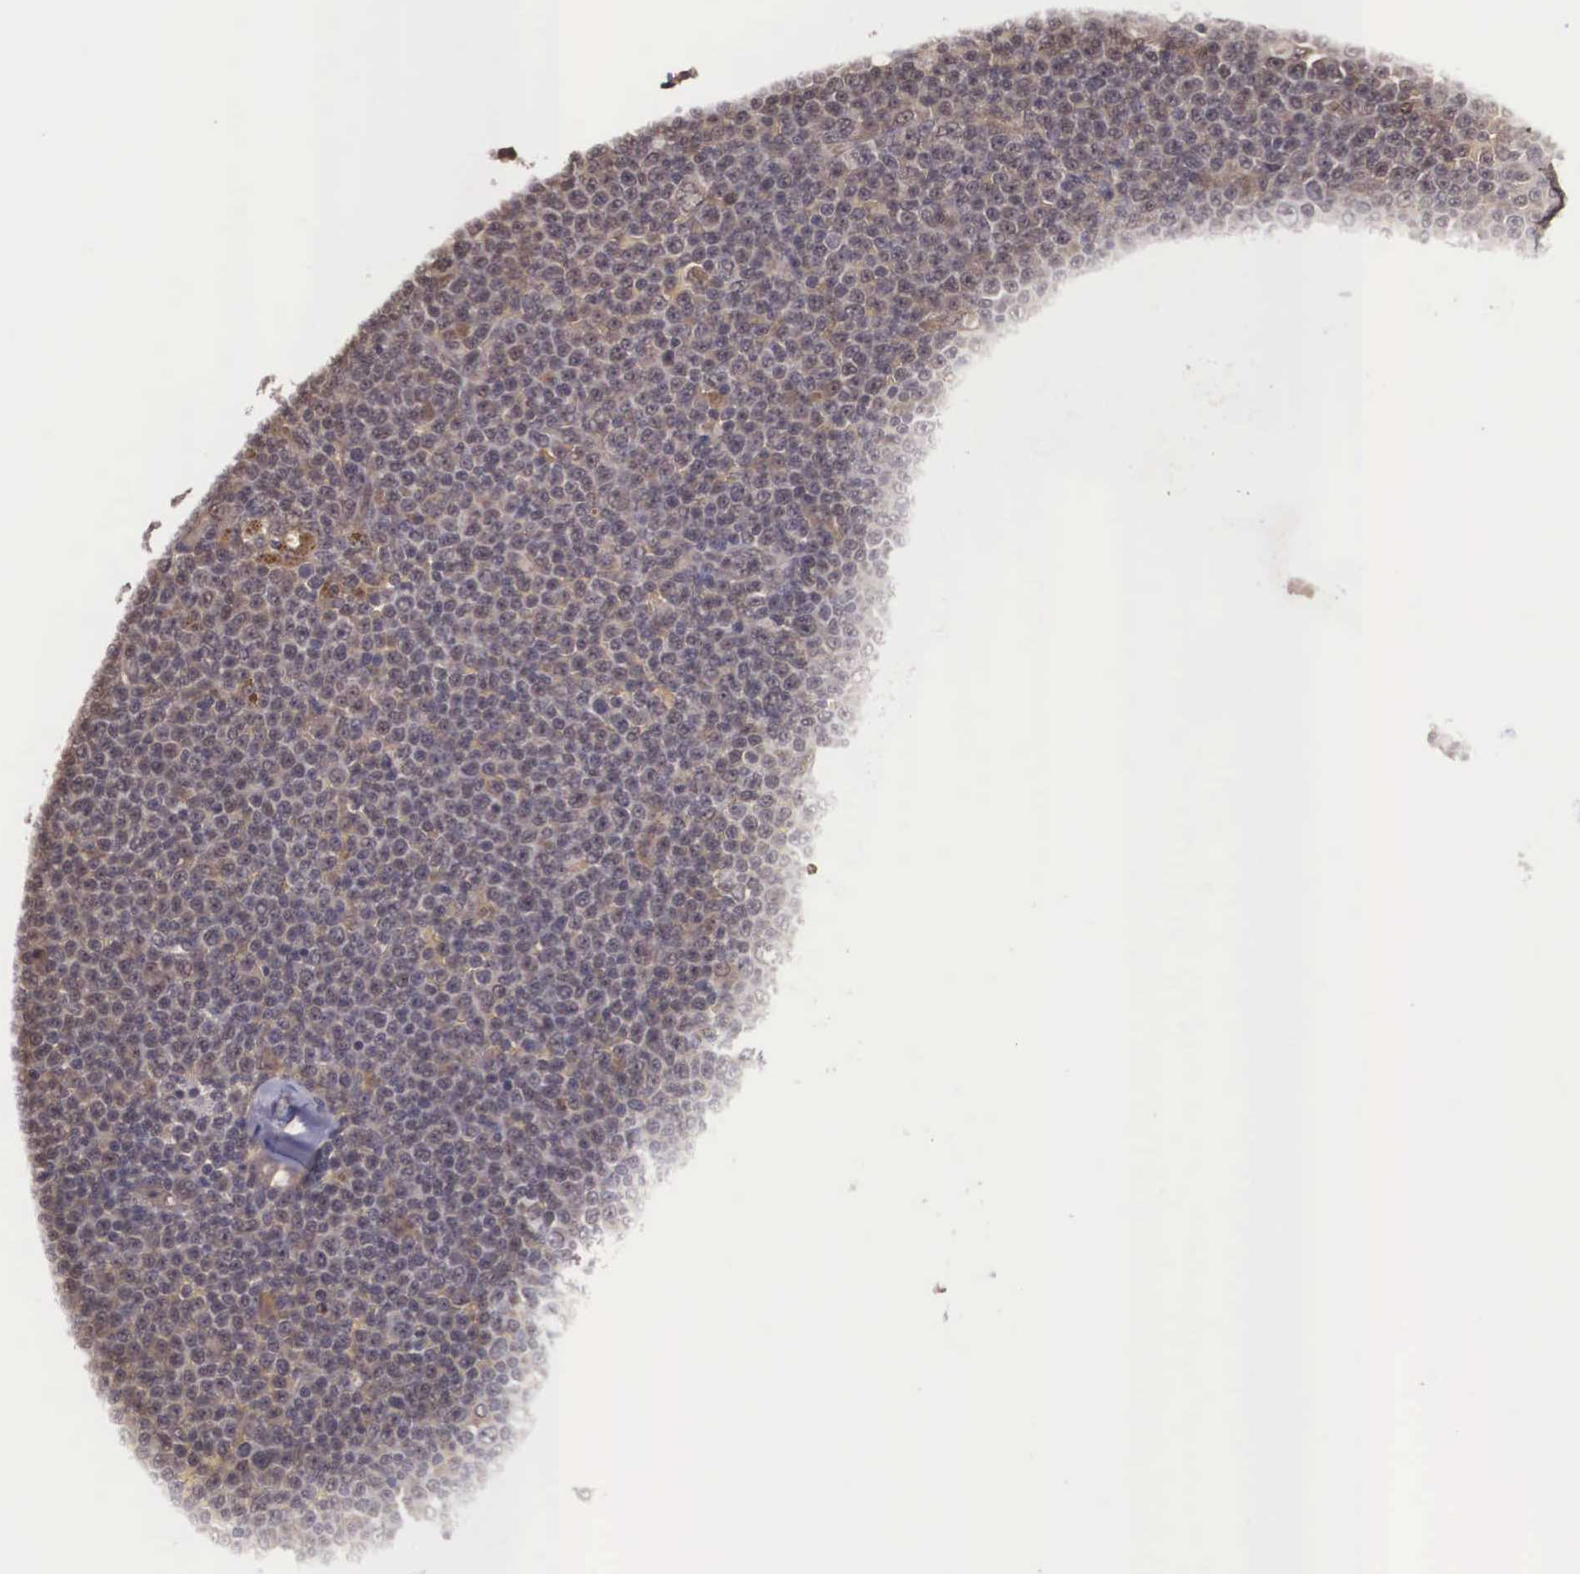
{"staining": {"intensity": "weak", "quantity": "25%-75%", "location": "cytoplasmic/membranous"}, "tissue": "lymphoma", "cell_type": "Tumor cells", "image_type": "cancer", "snomed": [{"axis": "morphology", "description": "Malignant lymphoma, non-Hodgkin's type, Low grade"}, {"axis": "topography", "description": "Lymph node"}], "caption": "Immunohistochemical staining of malignant lymphoma, non-Hodgkin's type (low-grade) exhibits low levels of weak cytoplasmic/membranous expression in about 25%-75% of tumor cells.", "gene": "VASH1", "patient": {"sex": "male", "age": 50}}